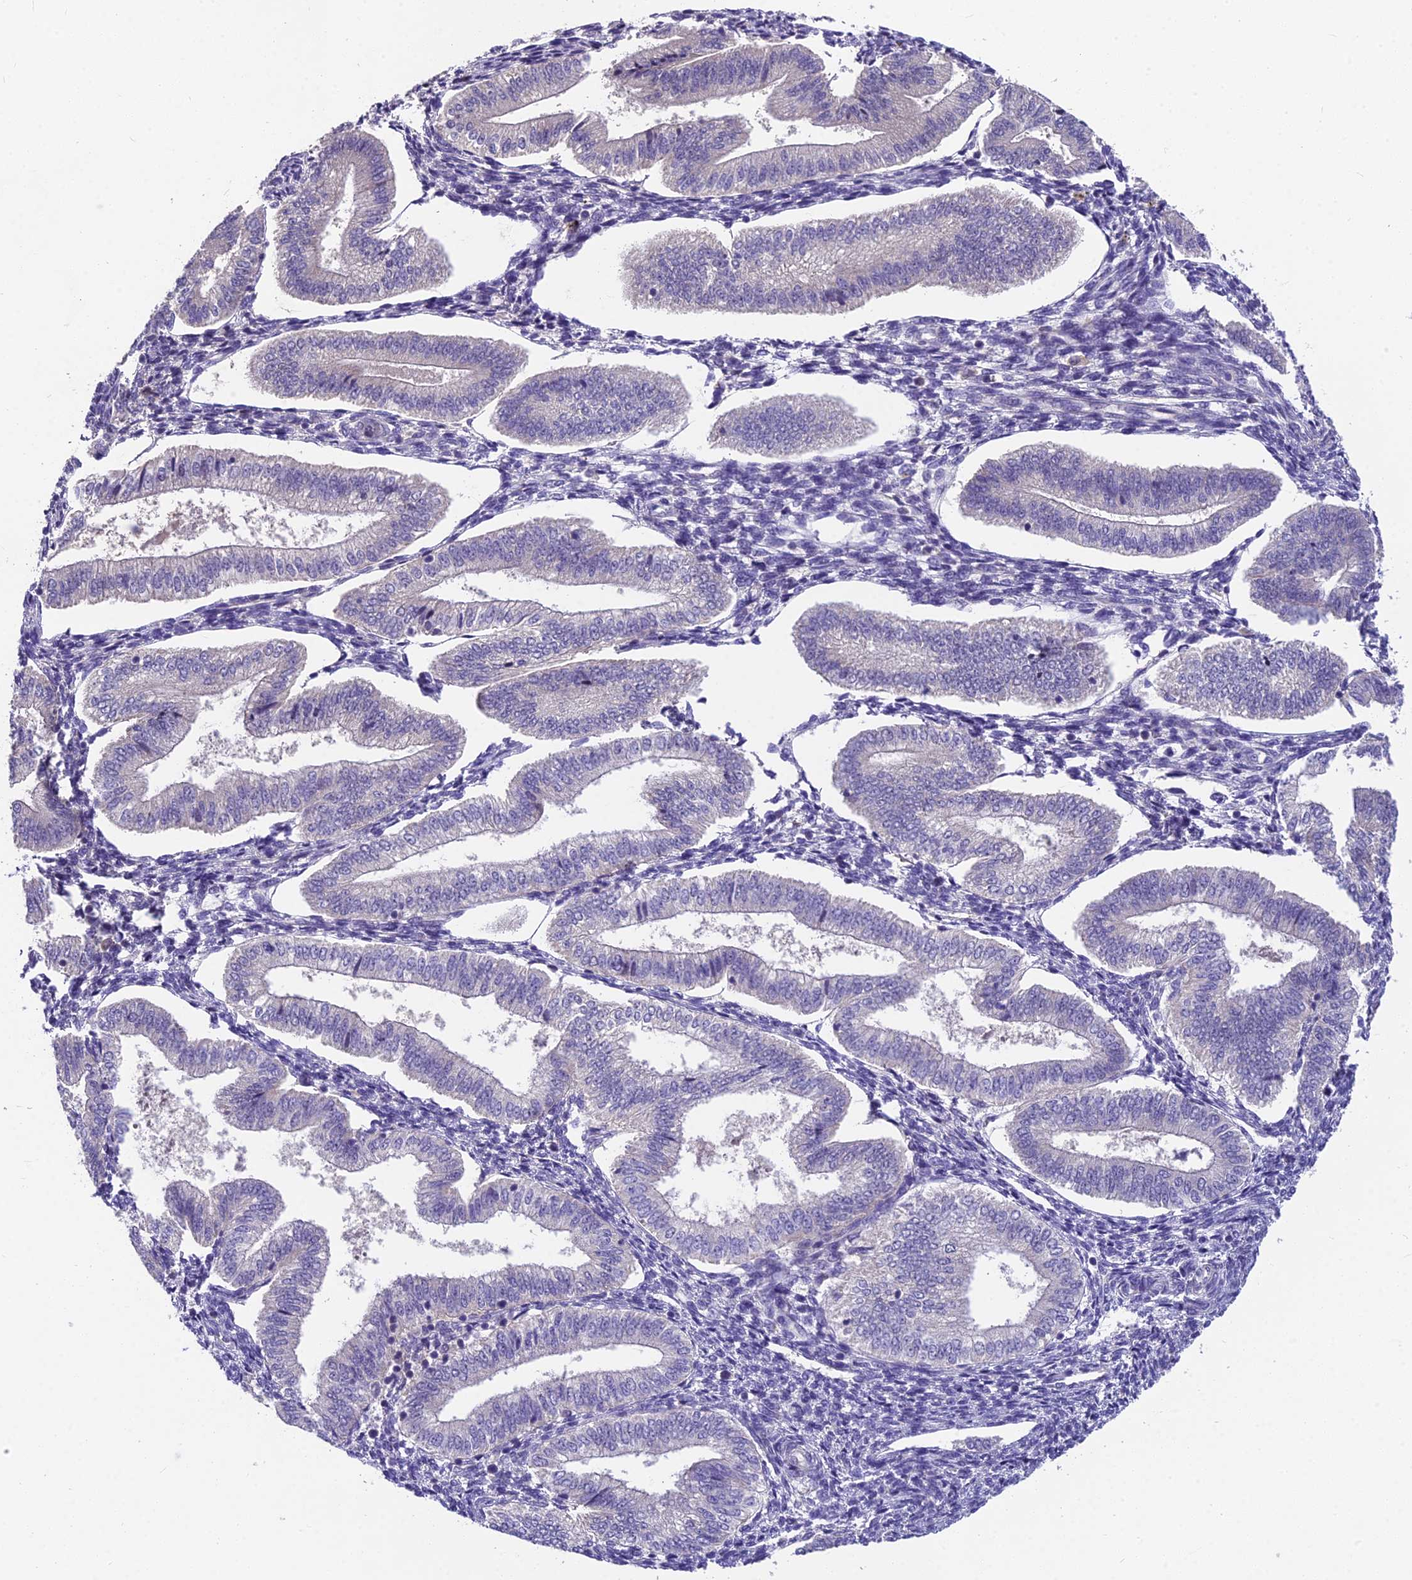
{"staining": {"intensity": "negative", "quantity": "none", "location": "none"}, "tissue": "endometrium", "cell_type": "Cells in endometrial stroma", "image_type": "normal", "snomed": [{"axis": "morphology", "description": "Normal tissue, NOS"}, {"axis": "topography", "description": "Endometrium"}], "caption": "Endometrium was stained to show a protein in brown. There is no significant expression in cells in endometrial stroma. (DAB (3,3'-diaminobenzidine) IHC with hematoxylin counter stain).", "gene": "ZNF333", "patient": {"sex": "female", "age": 34}}